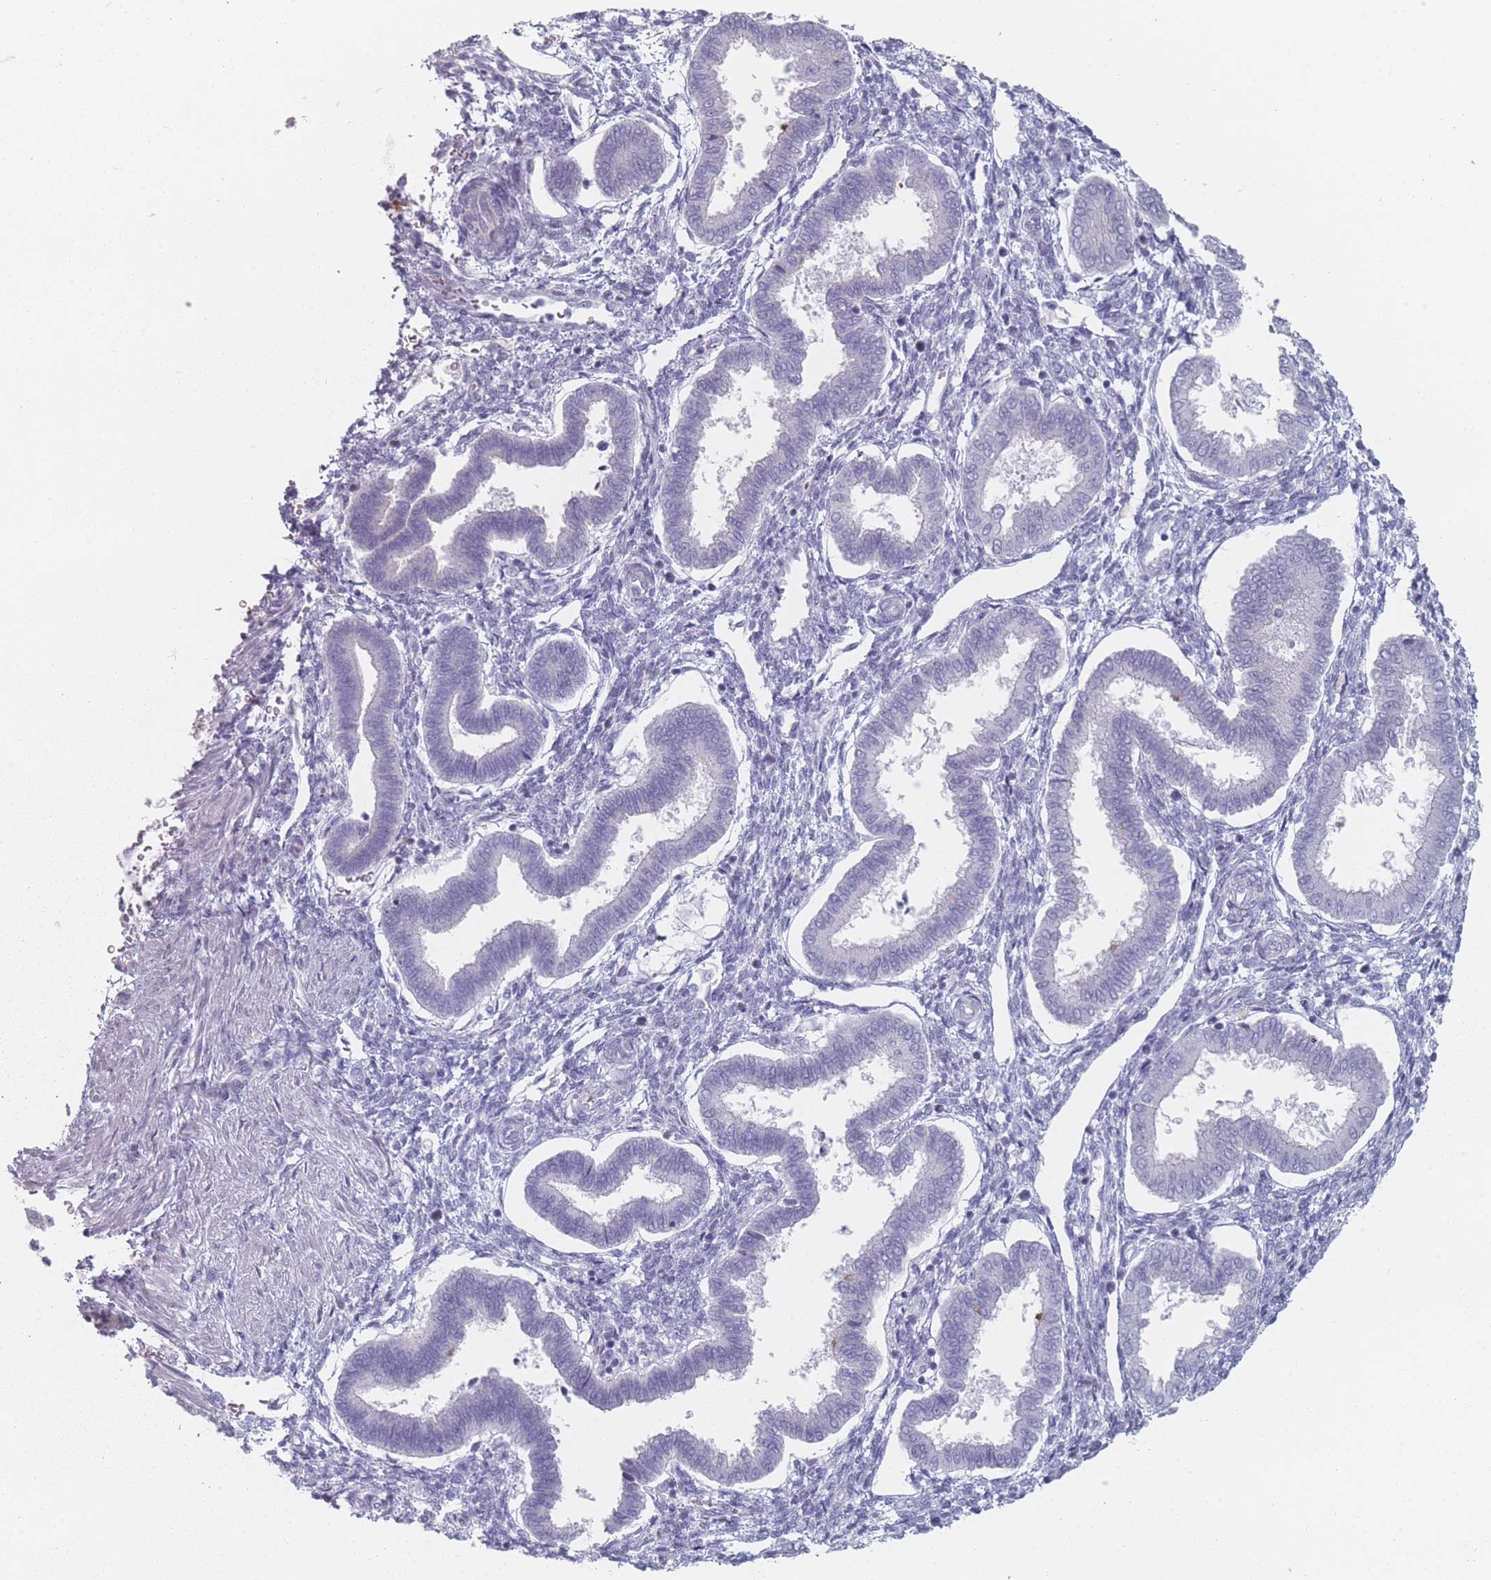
{"staining": {"intensity": "negative", "quantity": "none", "location": "none"}, "tissue": "endometrium", "cell_type": "Cells in endometrial stroma", "image_type": "normal", "snomed": [{"axis": "morphology", "description": "Normal tissue, NOS"}, {"axis": "topography", "description": "Endometrium"}], "caption": "High magnification brightfield microscopy of unremarkable endometrium stained with DAB (brown) and counterstained with hematoxylin (blue): cells in endometrial stroma show no significant positivity. The staining is performed using DAB (3,3'-diaminobenzidine) brown chromogen with nuclei counter-stained in using hematoxylin.", "gene": "RNF4", "patient": {"sex": "female", "age": 24}}